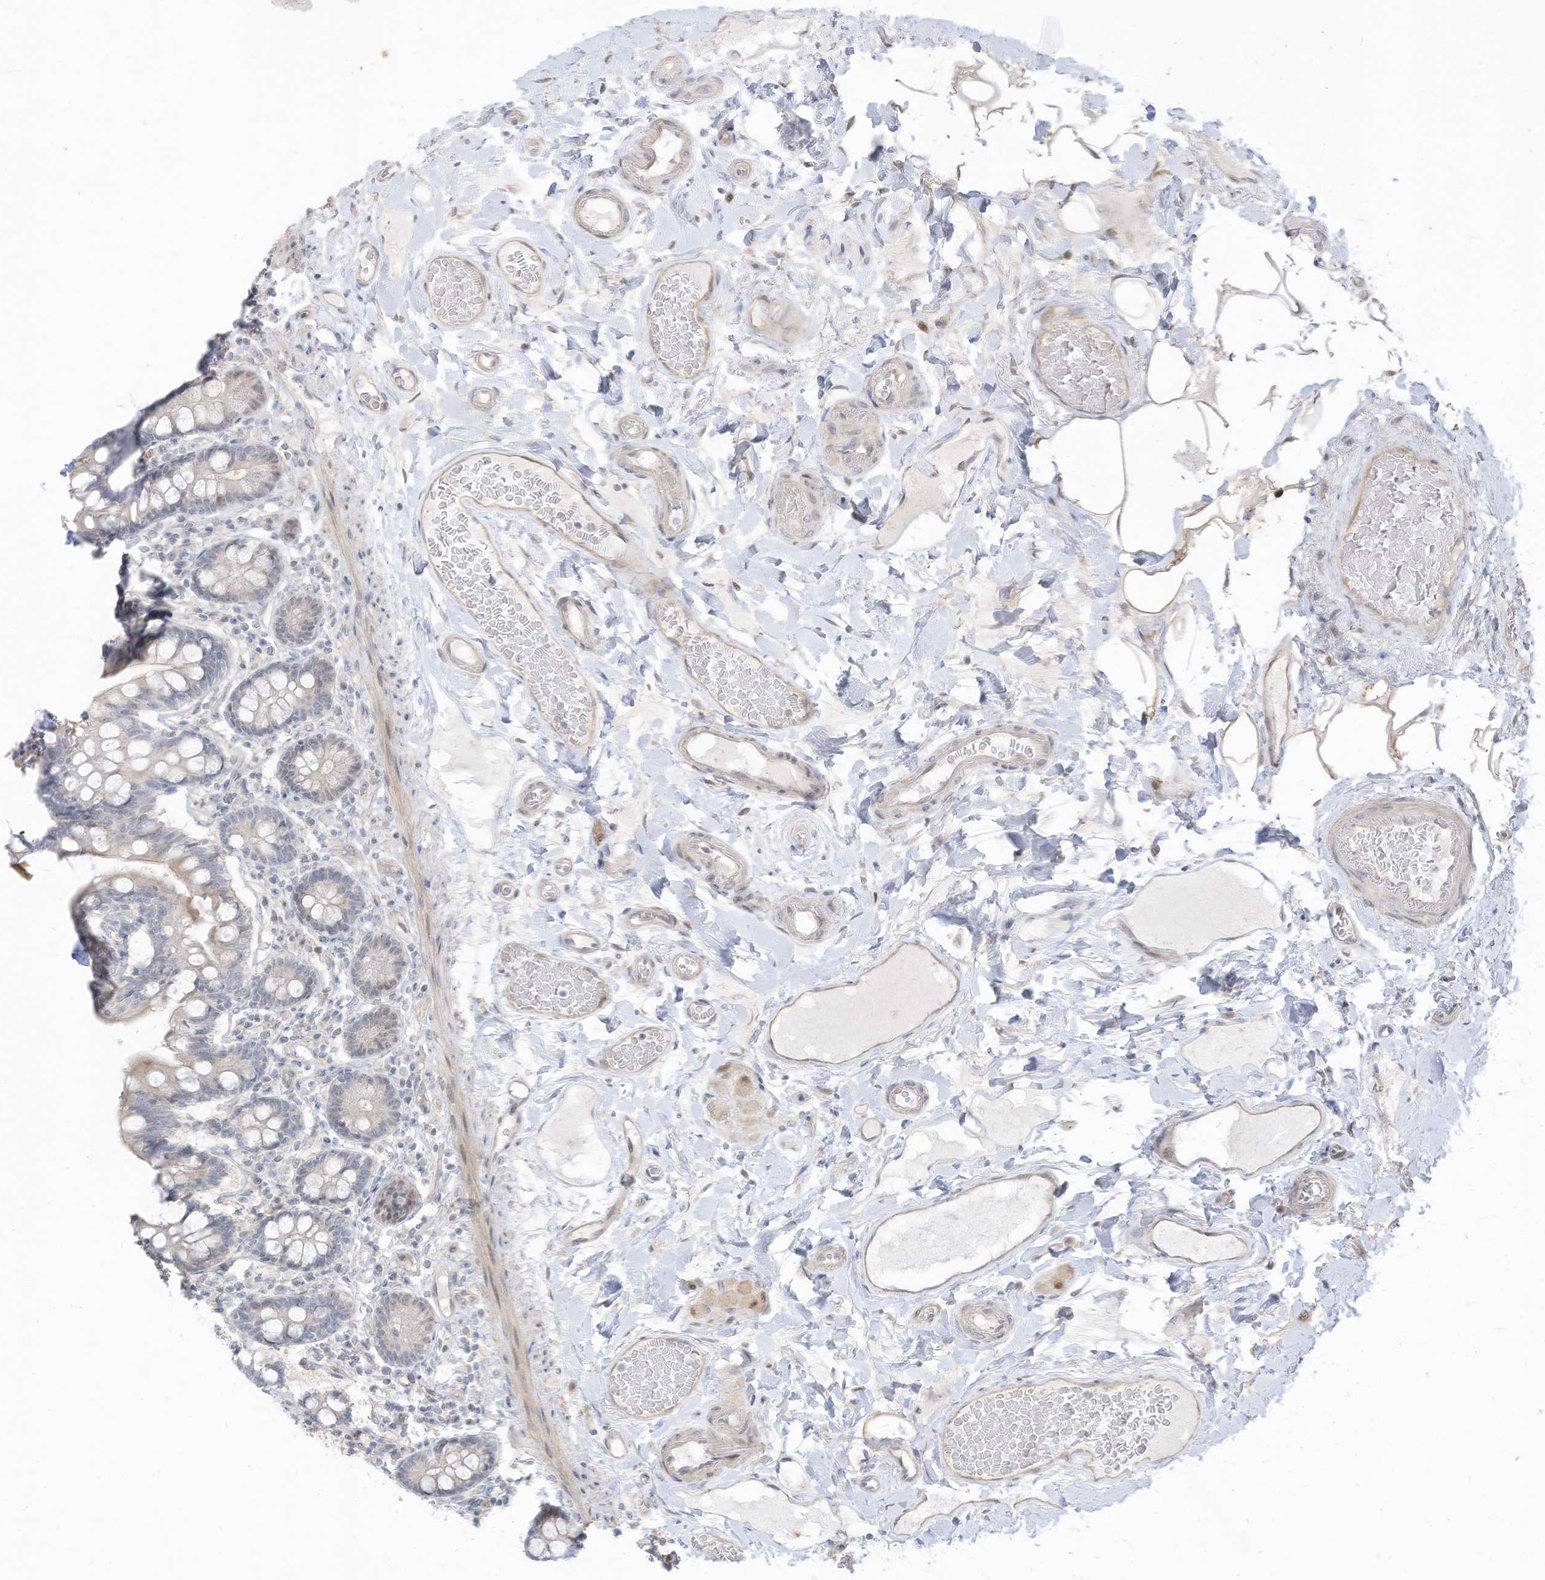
{"staining": {"intensity": "weak", "quantity": "<25%", "location": "cytoplasmic/membranous"}, "tissue": "small intestine", "cell_type": "Glandular cells", "image_type": "normal", "snomed": [{"axis": "morphology", "description": "Normal tissue, NOS"}, {"axis": "topography", "description": "Small intestine"}], "caption": "A high-resolution micrograph shows immunohistochemistry staining of normal small intestine, which reveals no significant positivity in glandular cells. (DAB (3,3'-diaminobenzidine) IHC visualized using brightfield microscopy, high magnification).", "gene": "ASPRV1", "patient": {"sex": "female", "age": 64}}